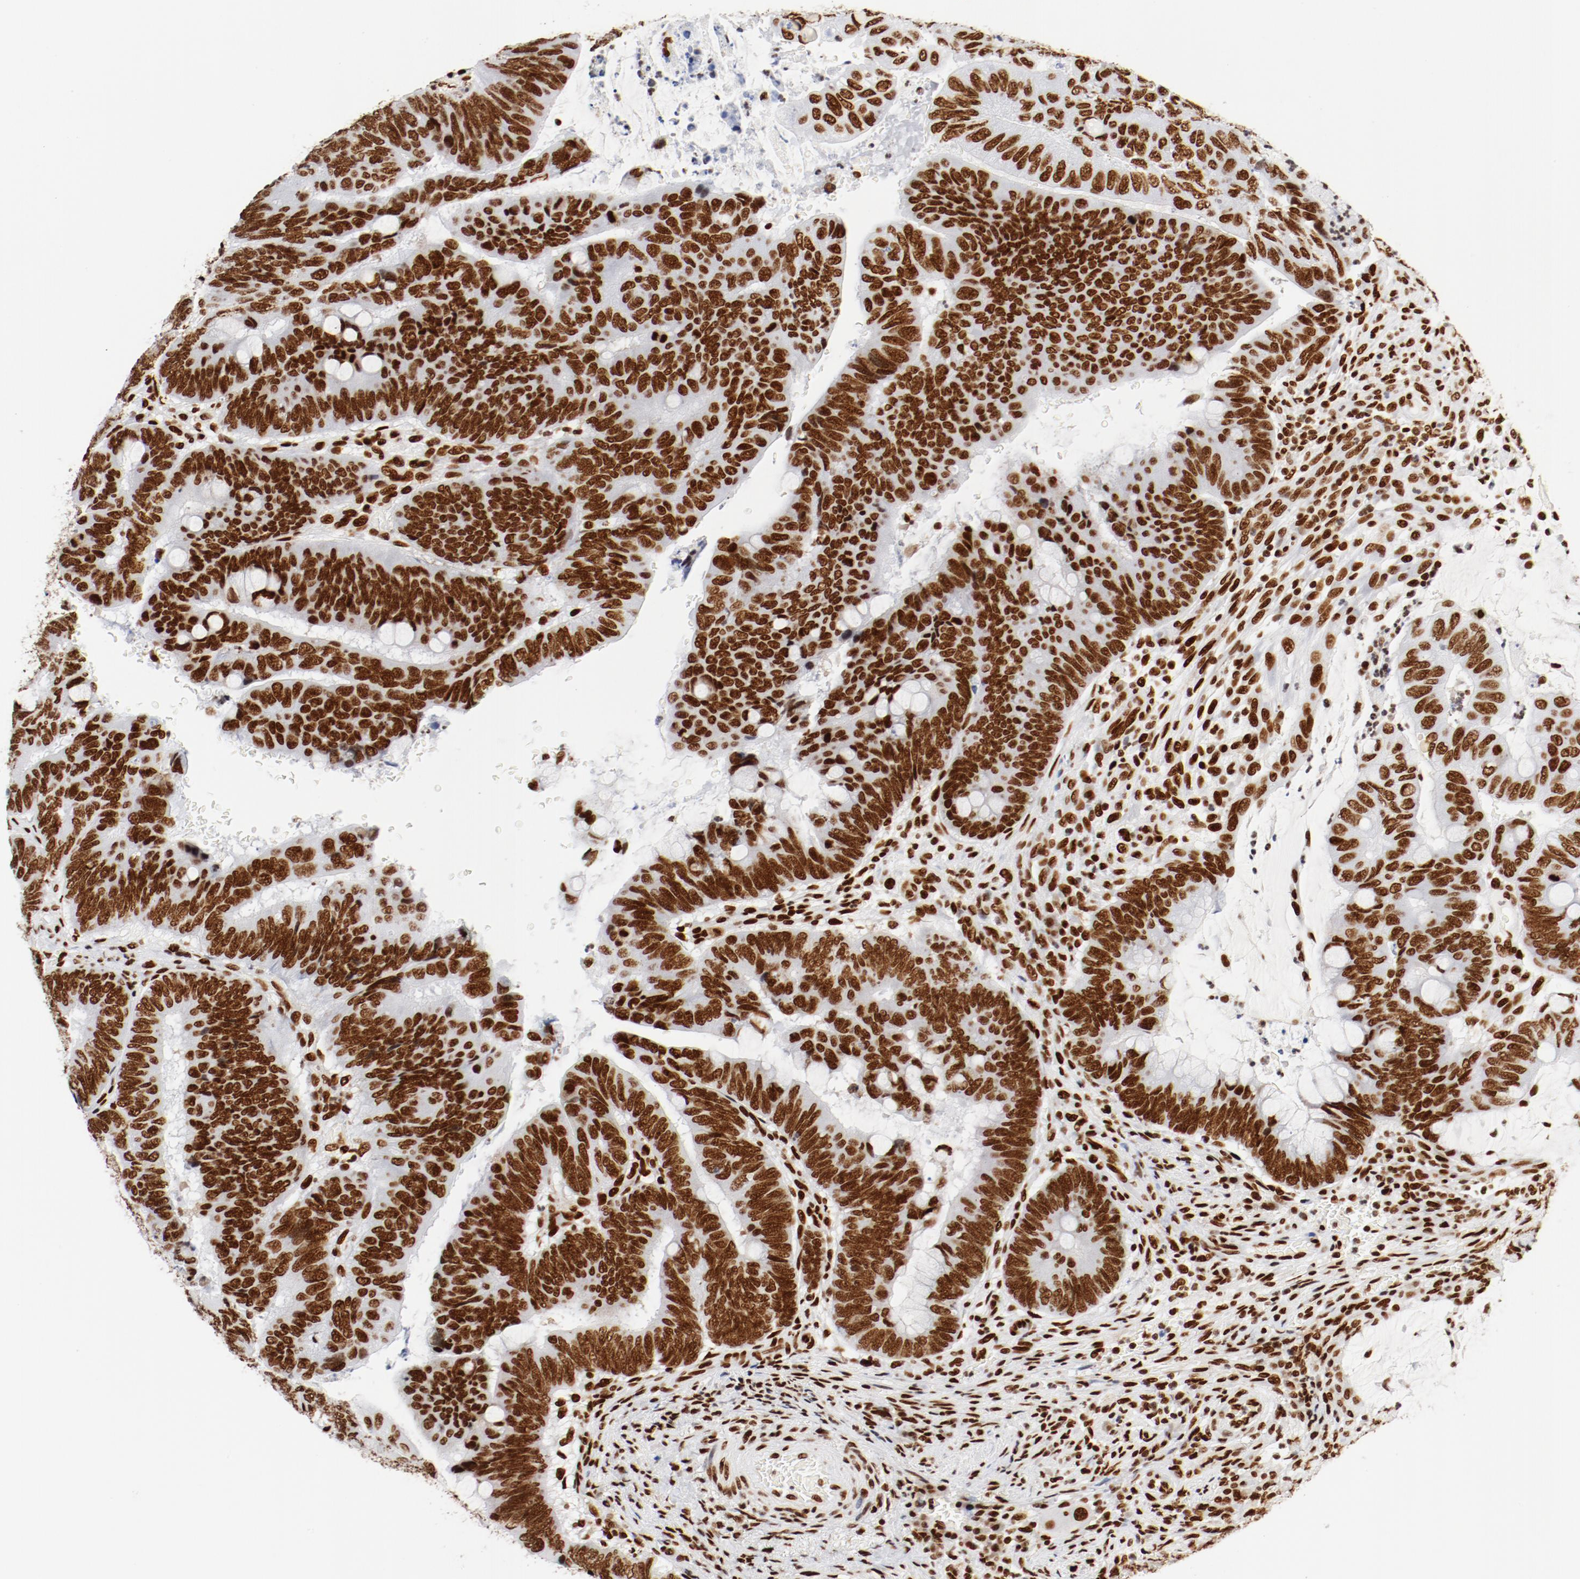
{"staining": {"intensity": "strong", "quantity": ">75%", "location": "nuclear"}, "tissue": "colorectal cancer", "cell_type": "Tumor cells", "image_type": "cancer", "snomed": [{"axis": "morphology", "description": "Normal tissue, NOS"}, {"axis": "morphology", "description": "Adenocarcinoma, NOS"}, {"axis": "topography", "description": "Rectum"}], "caption": "This is a photomicrograph of immunohistochemistry staining of colorectal adenocarcinoma, which shows strong expression in the nuclear of tumor cells.", "gene": "CTBP1", "patient": {"sex": "male", "age": 92}}